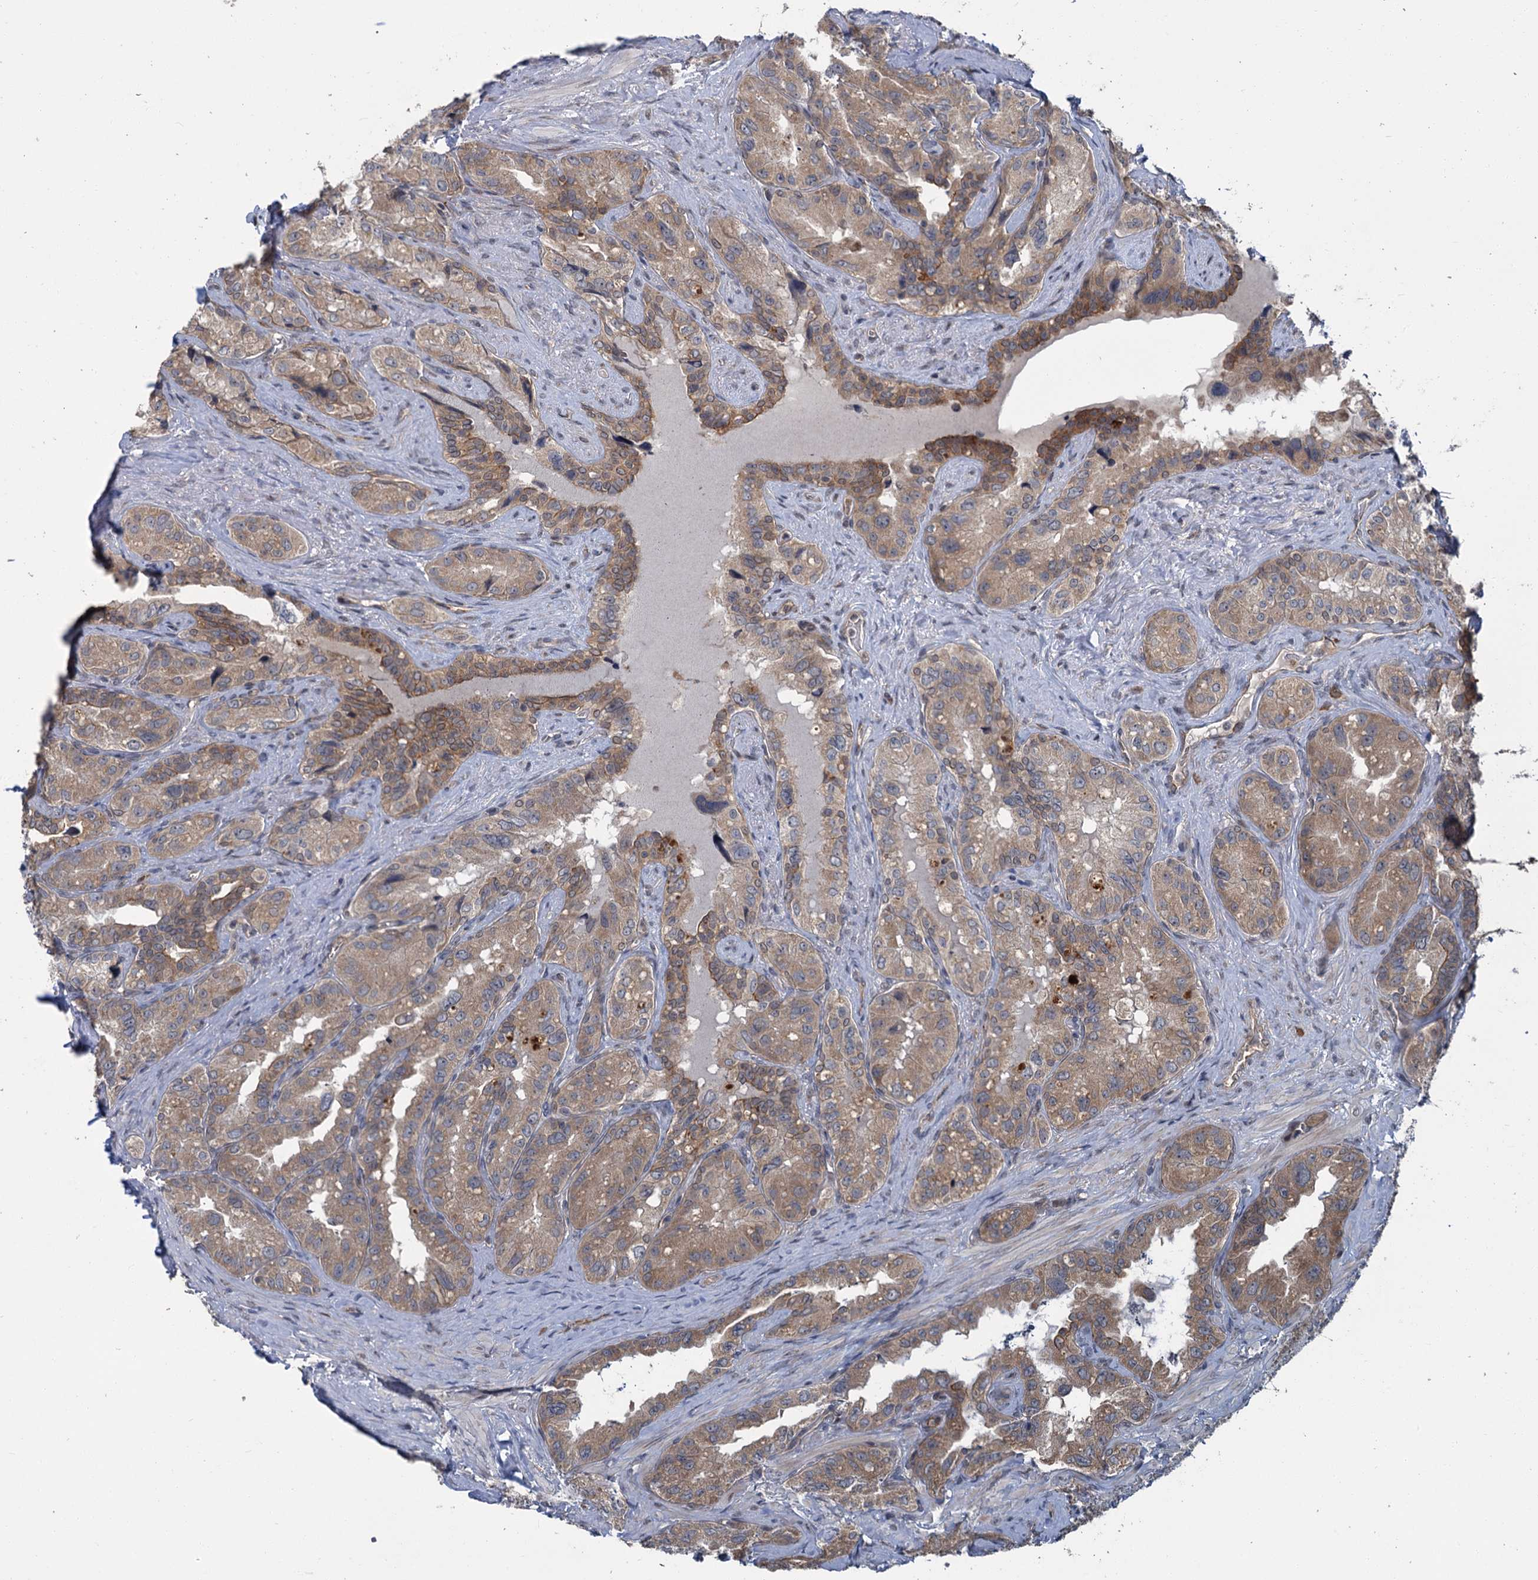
{"staining": {"intensity": "moderate", "quantity": ">75%", "location": "cytoplasmic/membranous"}, "tissue": "seminal vesicle", "cell_type": "Glandular cells", "image_type": "normal", "snomed": [{"axis": "morphology", "description": "Normal tissue, NOS"}, {"axis": "topography", "description": "Seminal veicle"}, {"axis": "topography", "description": "Peripheral nerve tissue"}], "caption": "A brown stain shows moderate cytoplasmic/membranous positivity of a protein in glandular cells of unremarkable seminal vesicle.", "gene": "KANSL2", "patient": {"sex": "male", "age": 67}}